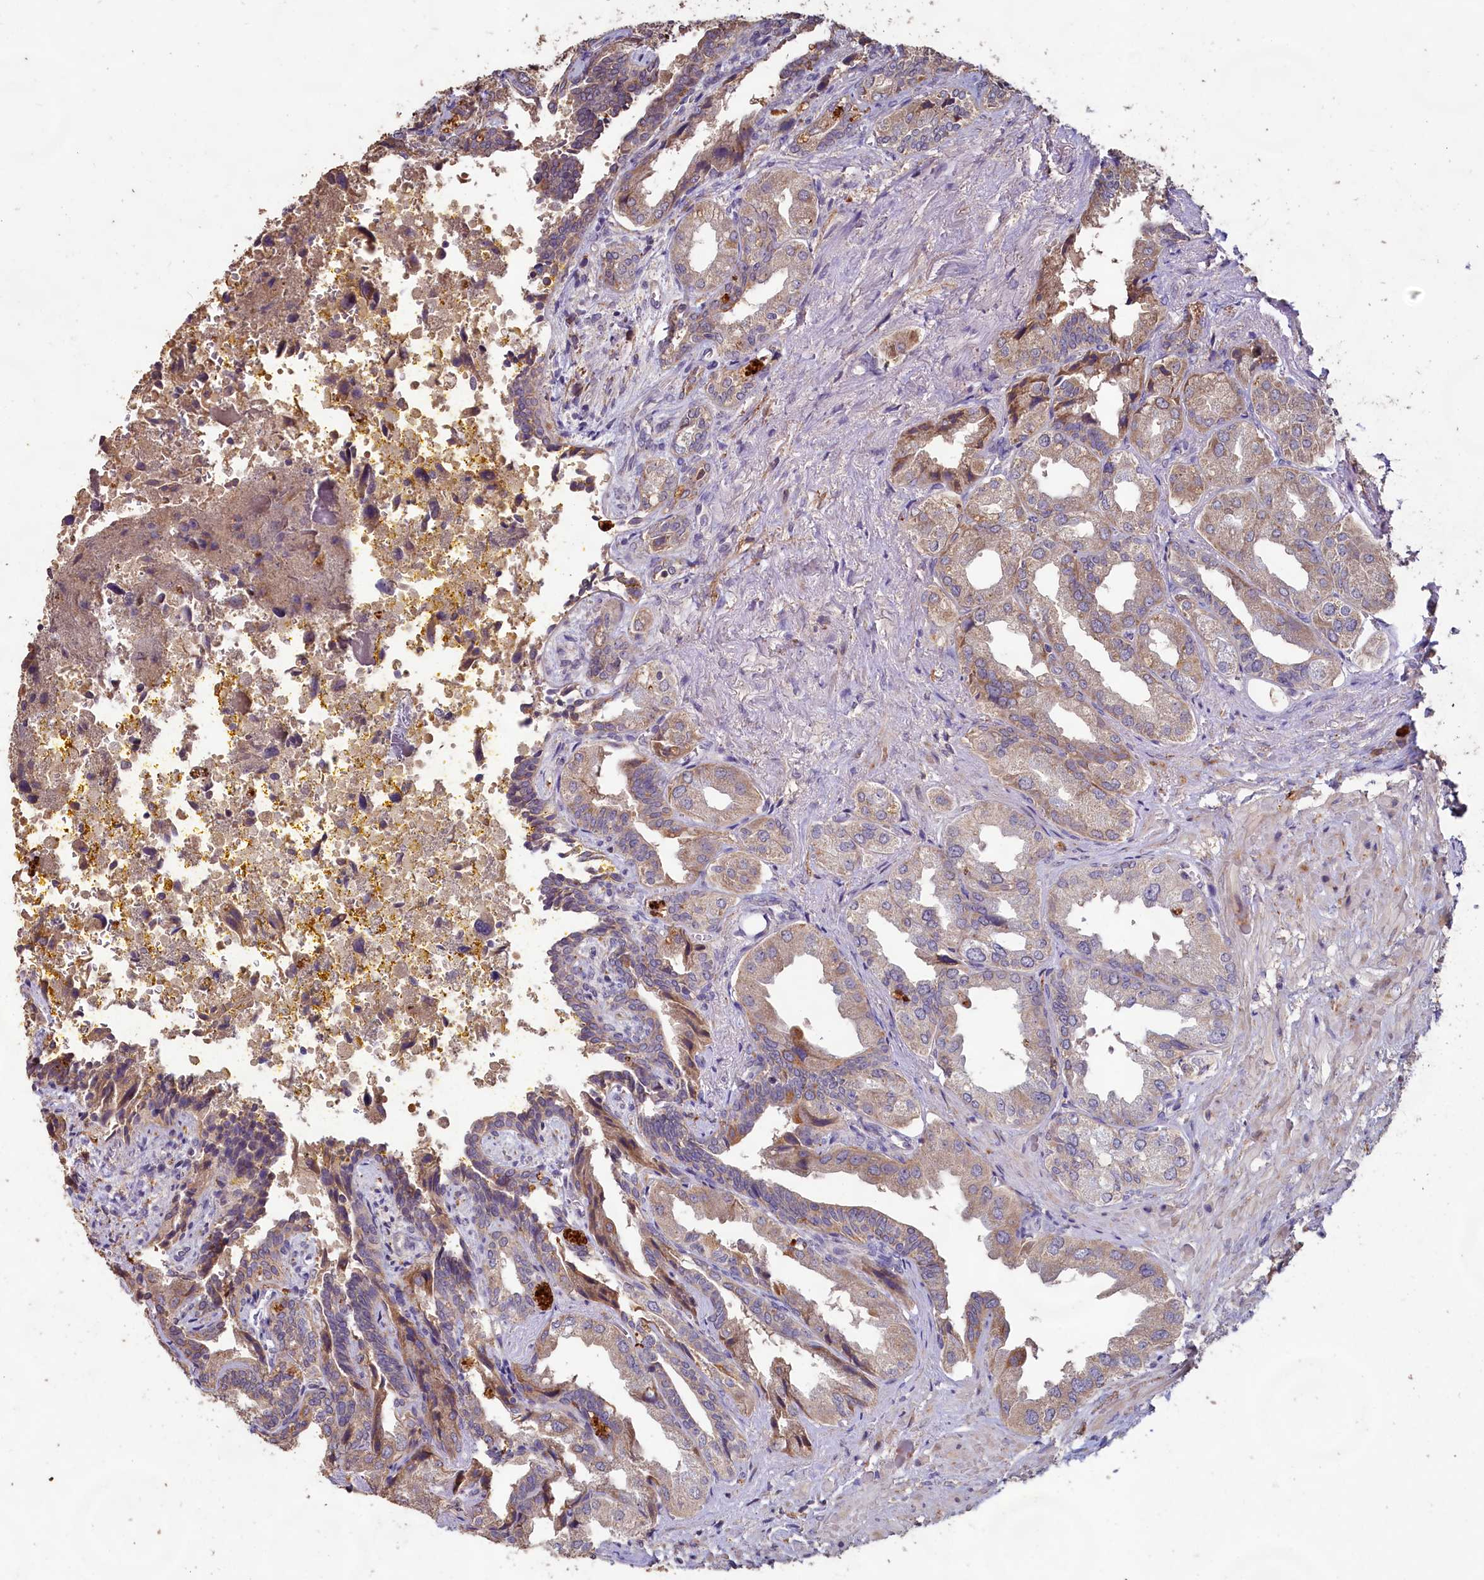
{"staining": {"intensity": "weak", "quantity": "25%-75%", "location": "cytoplasmic/membranous"}, "tissue": "seminal vesicle", "cell_type": "Glandular cells", "image_type": "normal", "snomed": [{"axis": "morphology", "description": "Normal tissue, NOS"}, {"axis": "topography", "description": "Seminal veicle"}], "caption": "Immunohistochemical staining of normal human seminal vesicle reveals weak cytoplasmic/membranous protein staining in approximately 25%-75% of glandular cells. The protein is stained brown, and the nuclei are stained in blue (DAB (3,3'-diaminobenzidine) IHC with brightfield microscopy, high magnification).", "gene": "FUNDC1", "patient": {"sex": "male", "age": 63}}